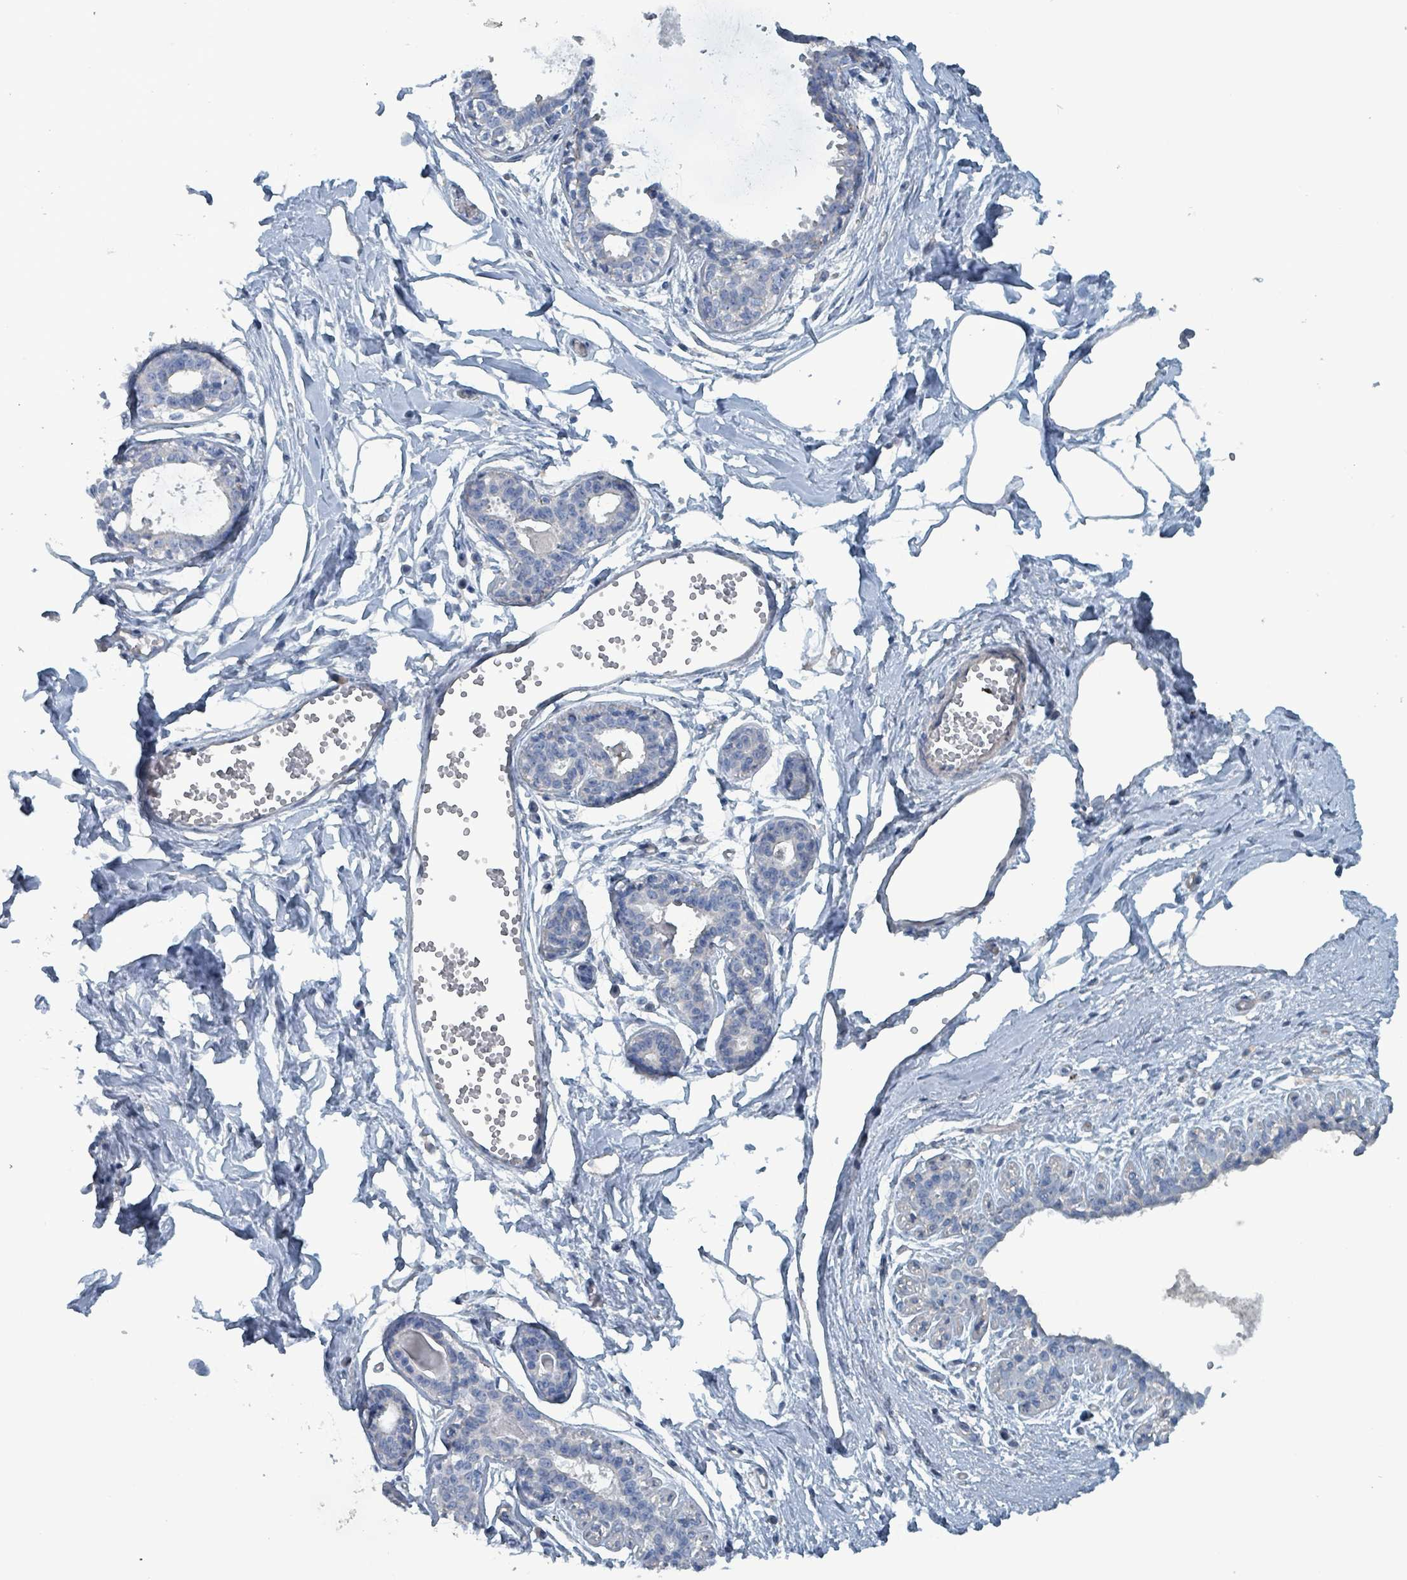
{"staining": {"intensity": "negative", "quantity": "none", "location": "none"}, "tissue": "breast", "cell_type": "Adipocytes", "image_type": "normal", "snomed": [{"axis": "morphology", "description": "Normal tissue, NOS"}, {"axis": "topography", "description": "Breast"}], "caption": "This is an immunohistochemistry (IHC) image of normal human breast. There is no staining in adipocytes.", "gene": "TAAR5", "patient": {"sex": "female", "age": 45}}